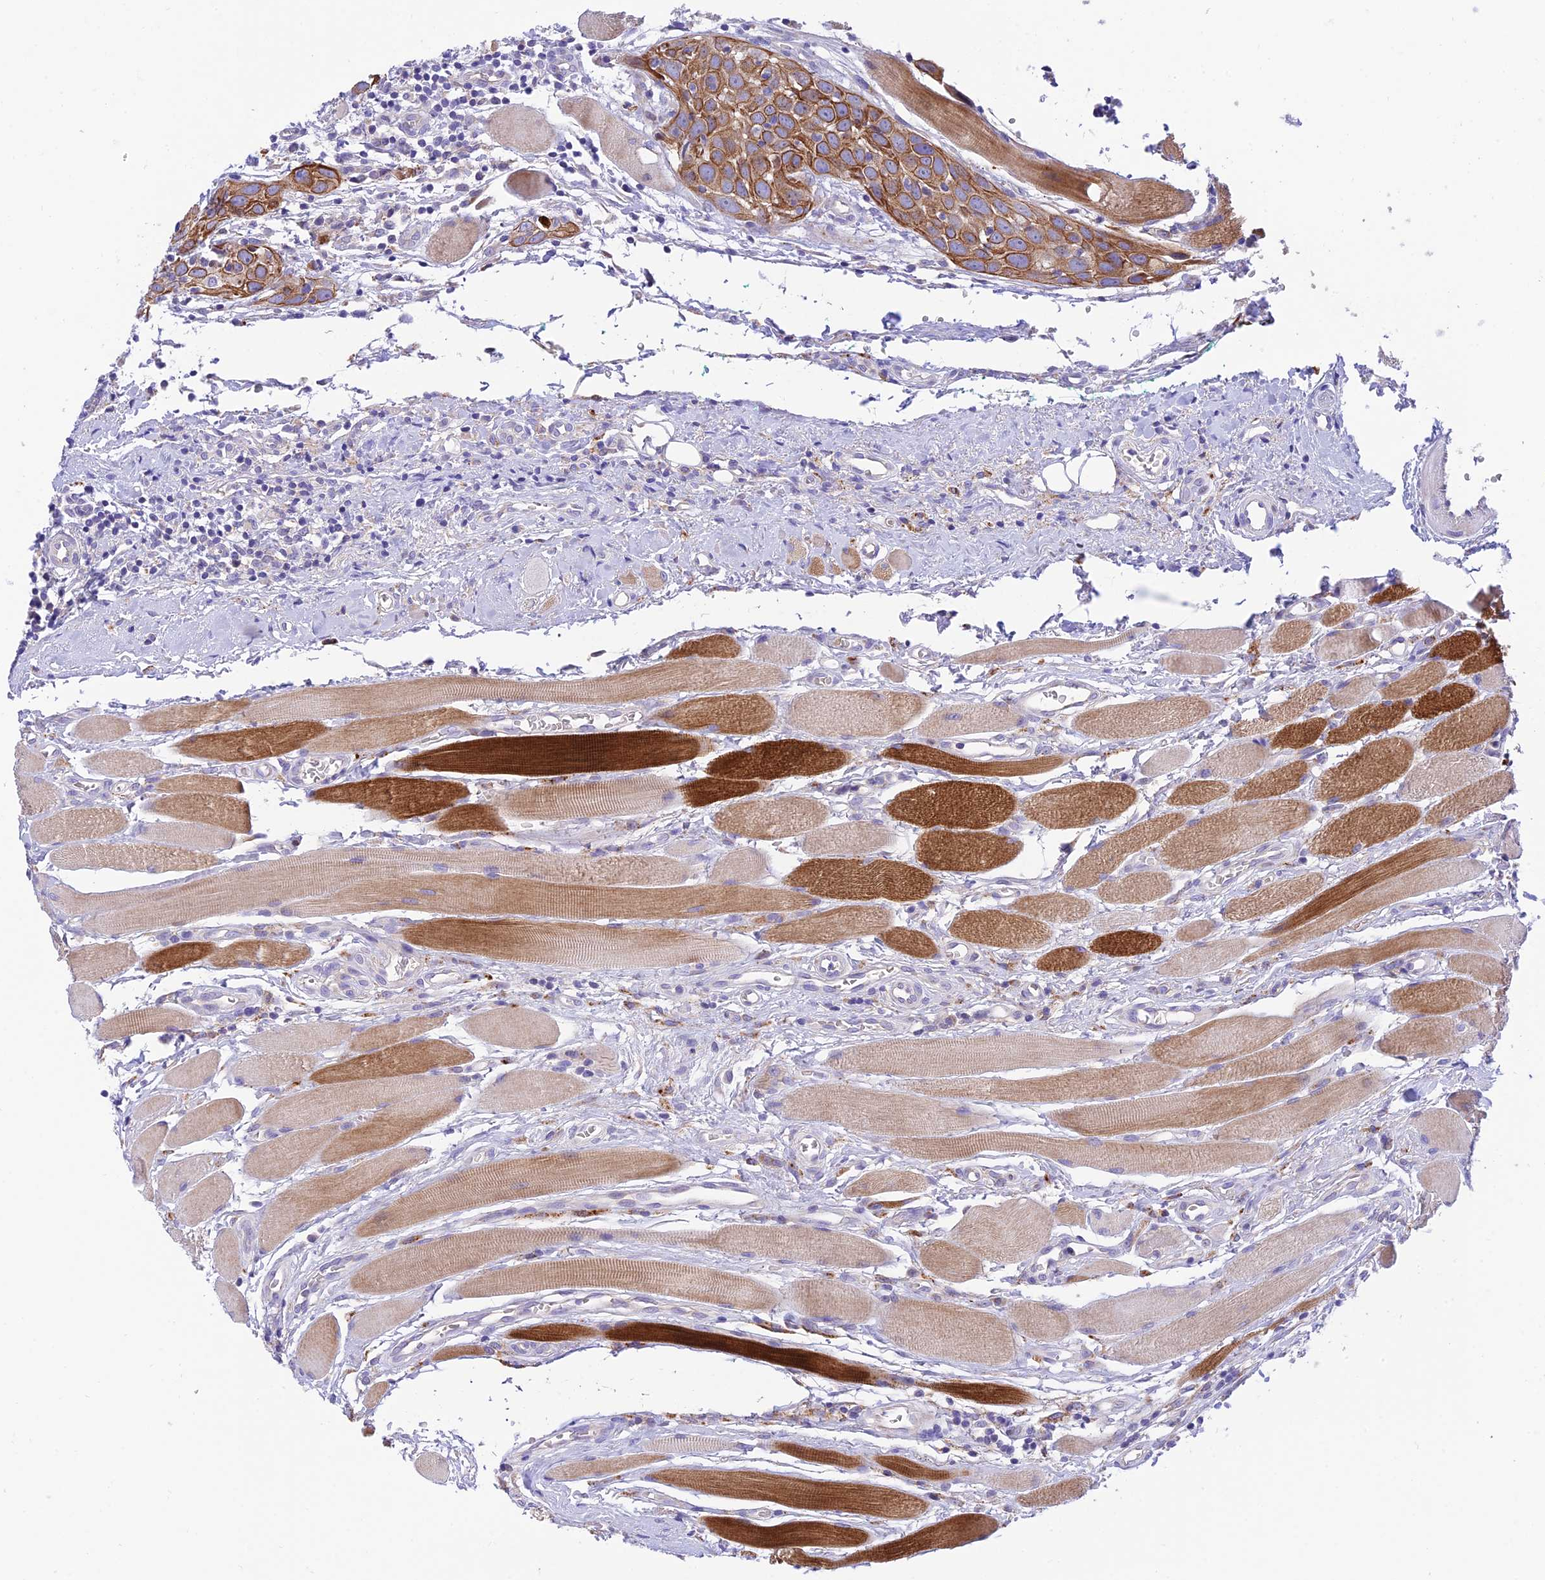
{"staining": {"intensity": "moderate", "quantity": ">75%", "location": "cytoplasmic/membranous"}, "tissue": "head and neck cancer", "cell_type": "Tumor cells", "image_type": "cancer", "snomed": [{"axis": "morphology", "description": "Squamous cell carcinoma, NOS"}, {"axis": "topography", "description": "Oral tissue"}, {"axis": "topography", "description": "Head-Neck"}], "caption": "Immunohistochemistry (IHC) staining of head and neck cancer, which displays medium levels of moderate cytoplasmic/membranous staining in about >75% of tumor cells indicating moderate cytoplasmic/membranous protein staining. The staining was performed using DAB (3,3'-diaminobenzidine) (brown) for protein detection and nuclei were counterstained in hematoxylin (blue).", "gene": "CCDC157", "patient": {"sex": "female", "age": 50}}